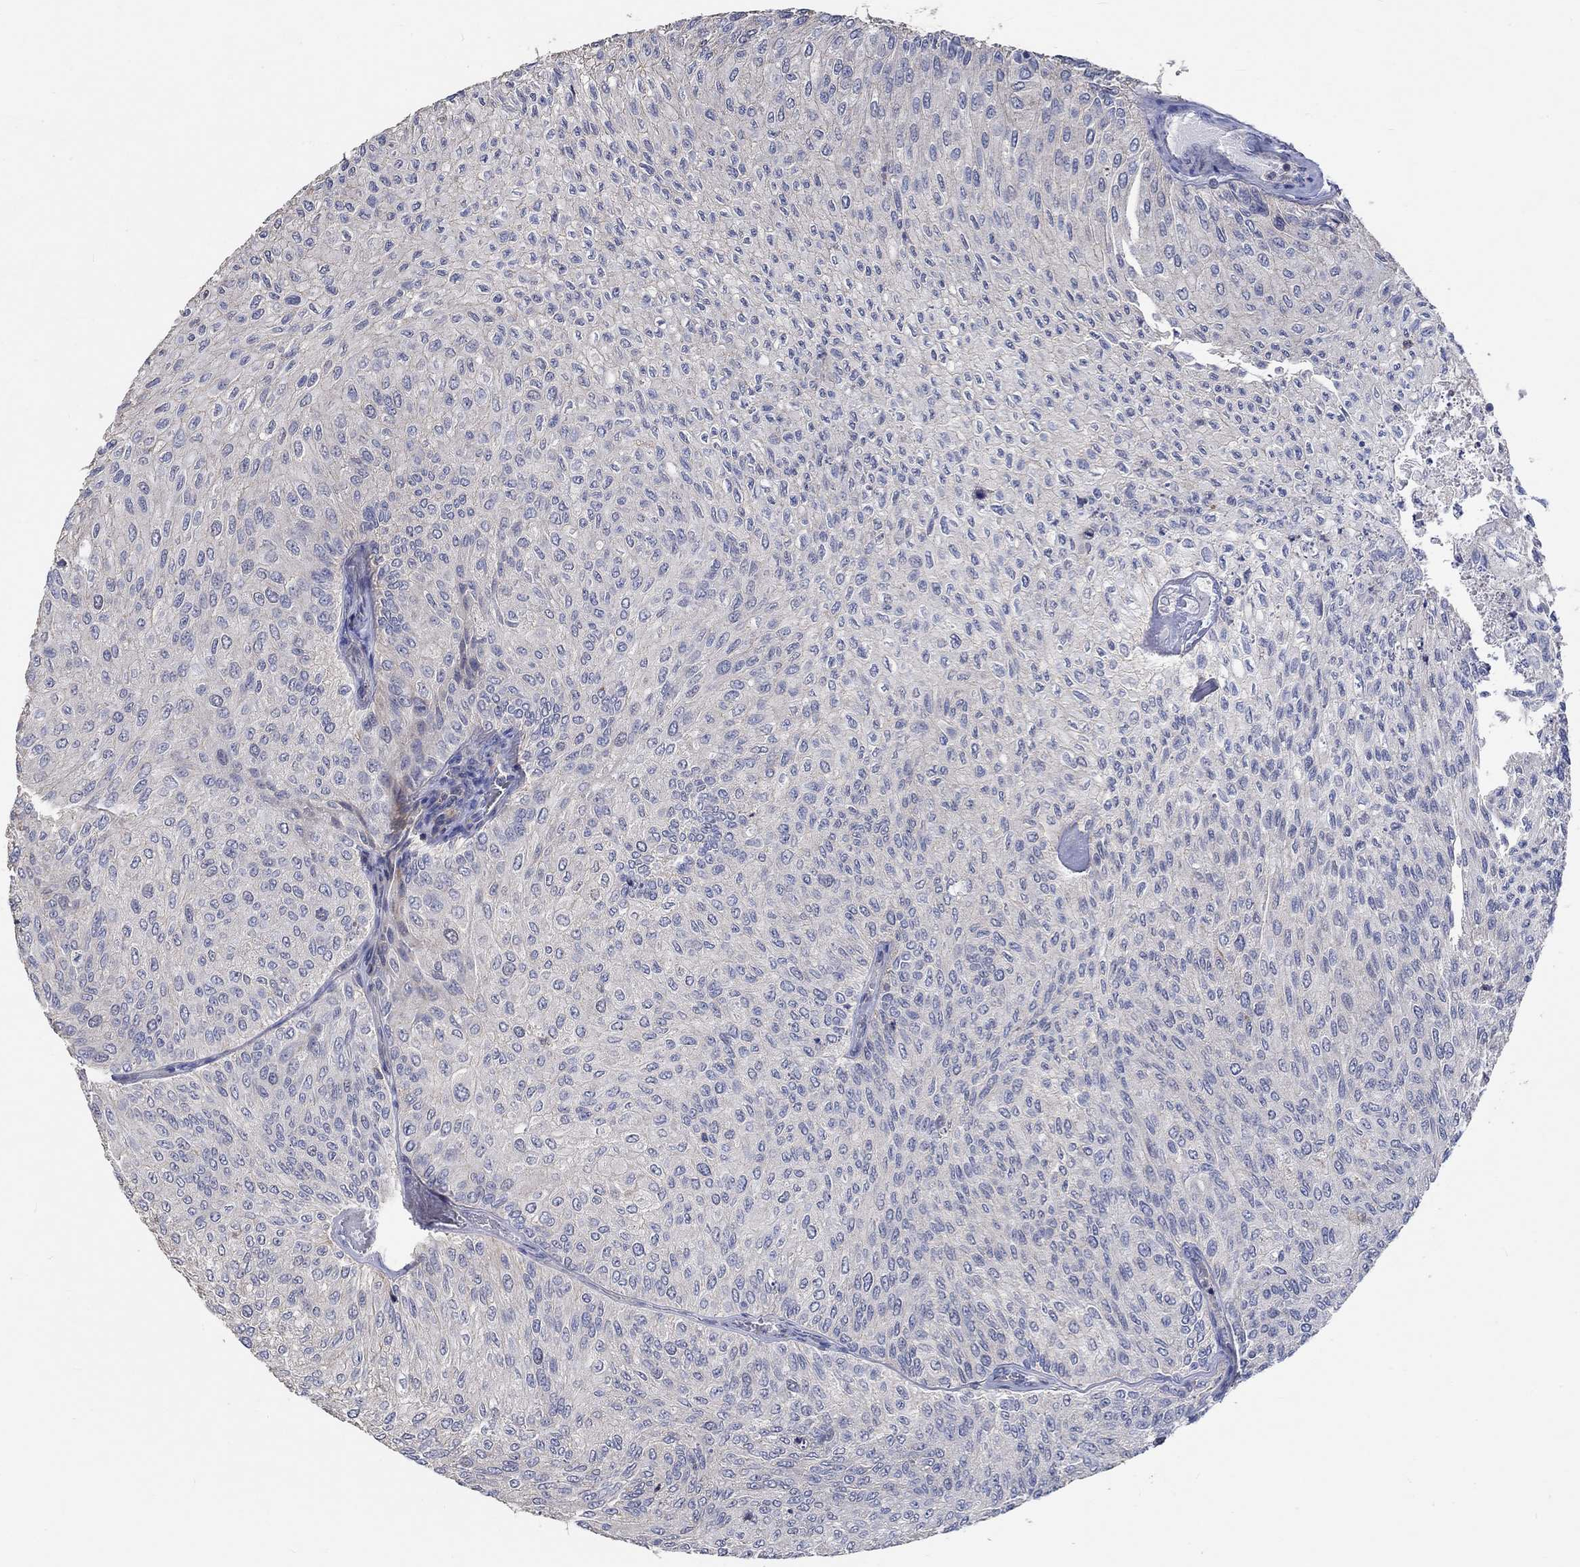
{"staining": {"intensity": "negative", "quantity": "none", "location": "none"}, "tissue": "urothelial cancer", "cell_type": "Tumor cells", "image_type": "cancer", "snomed": [{"axis": "morphology", "description": "Urothelial carcinoma, Low grade"}, {"axis": "topography", "description": "Urinary bladder"}], "caption": "Histopathology image shows no significant protein expression in tumor cells of urothelial cancer.", "gene": "TNFAIP8L3", "patient": {"sex": "male", "age": 78}}